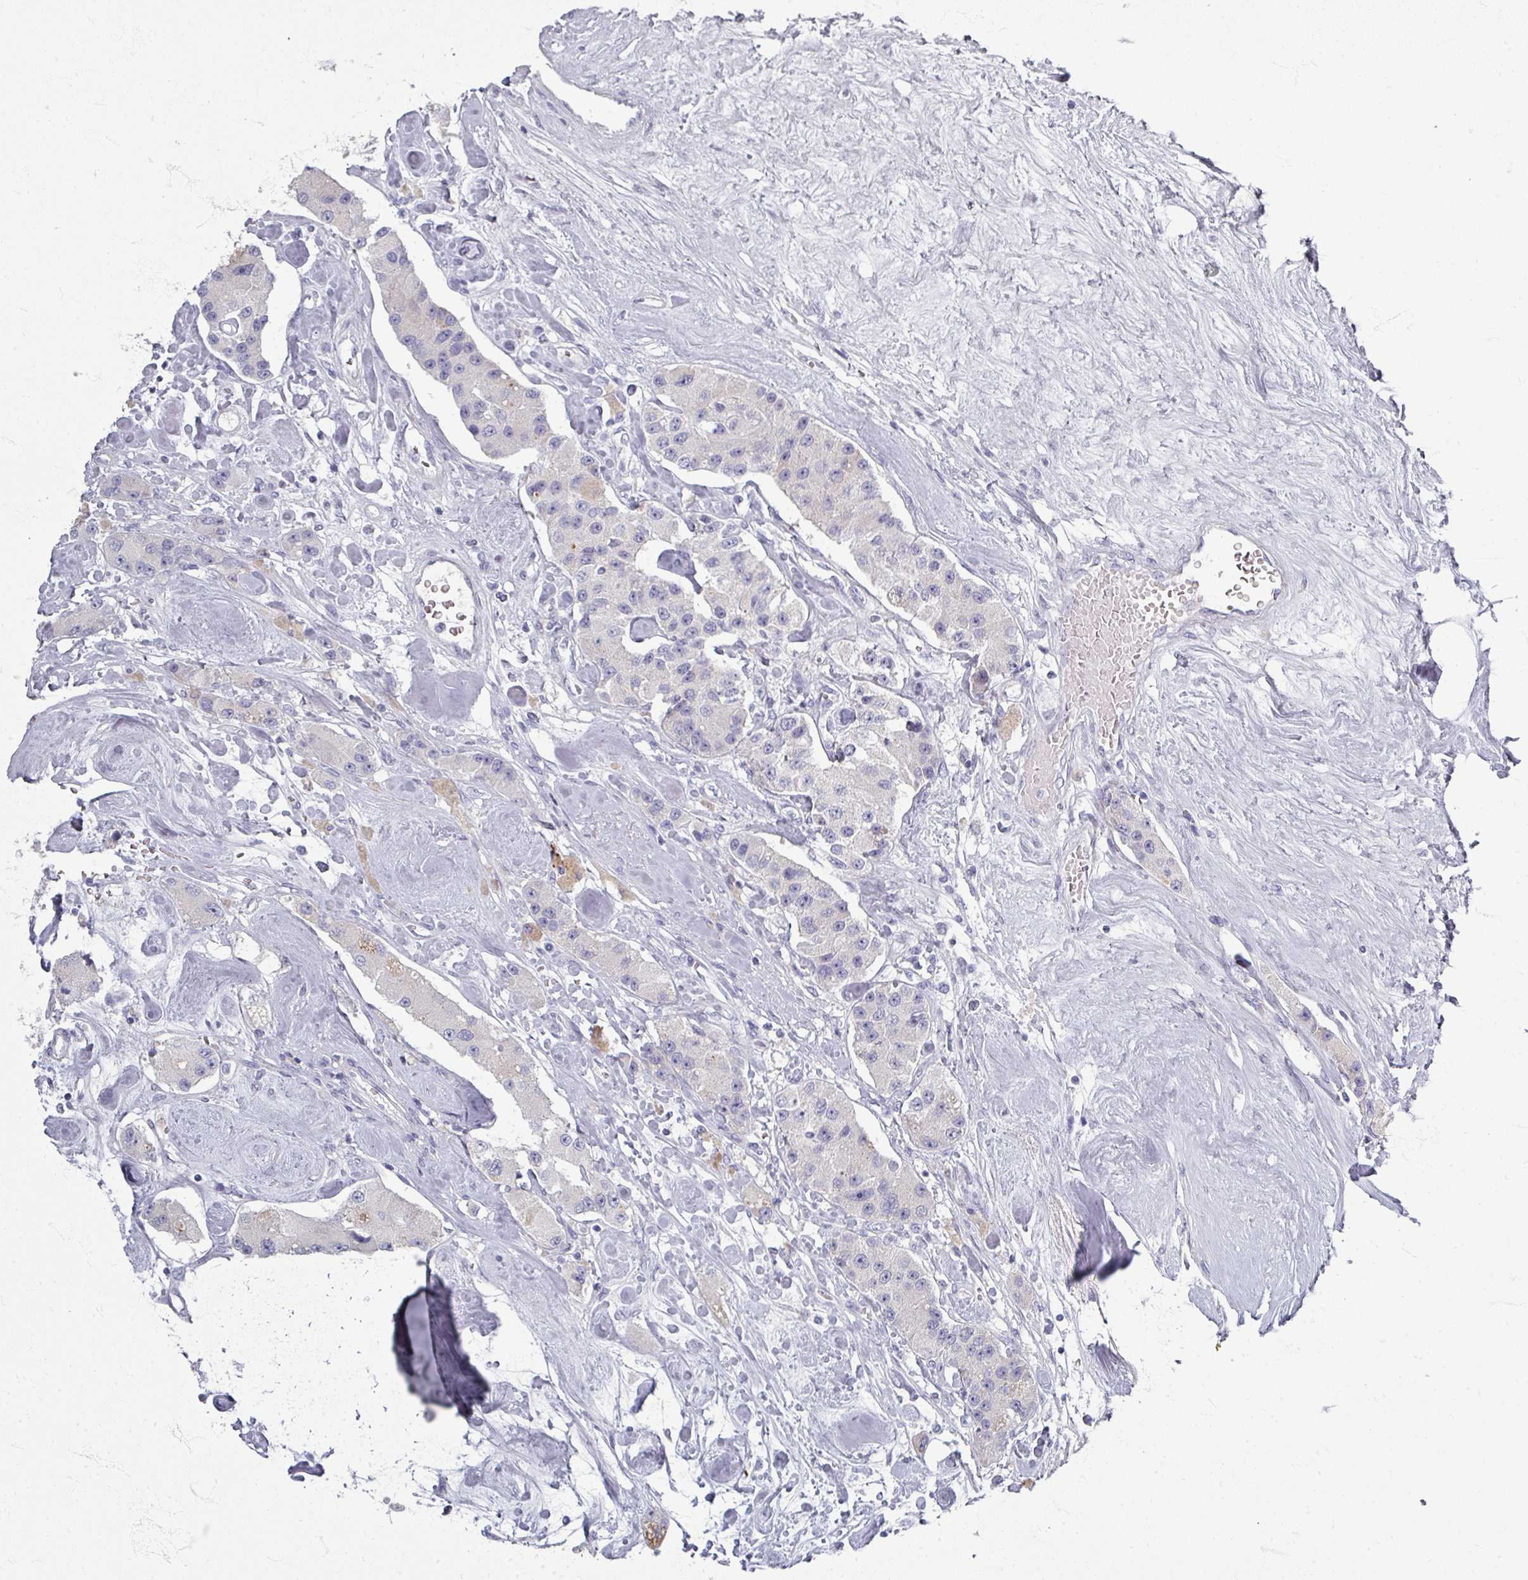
{"staining": {"intensity": "negative", "quantity": "none", "location": "none"}, "tissue": "carcinoid", "cell_type": "Tumor cells", "image_type": "cancer", "snomed": [{"axis": "morphology", "description": "Carcinoid, malignant, NOS"}, {"axis": "topography", "description": "Pancreas"}], "caption": "High magnification brightfield microscopy of carcinoid stained with DAB (brown) and counterstained with hematoxylin (blue): tumor cells show no significant positivity.", "gene": "ZNF878", "patient": {"sex": "male", "age": 41}}